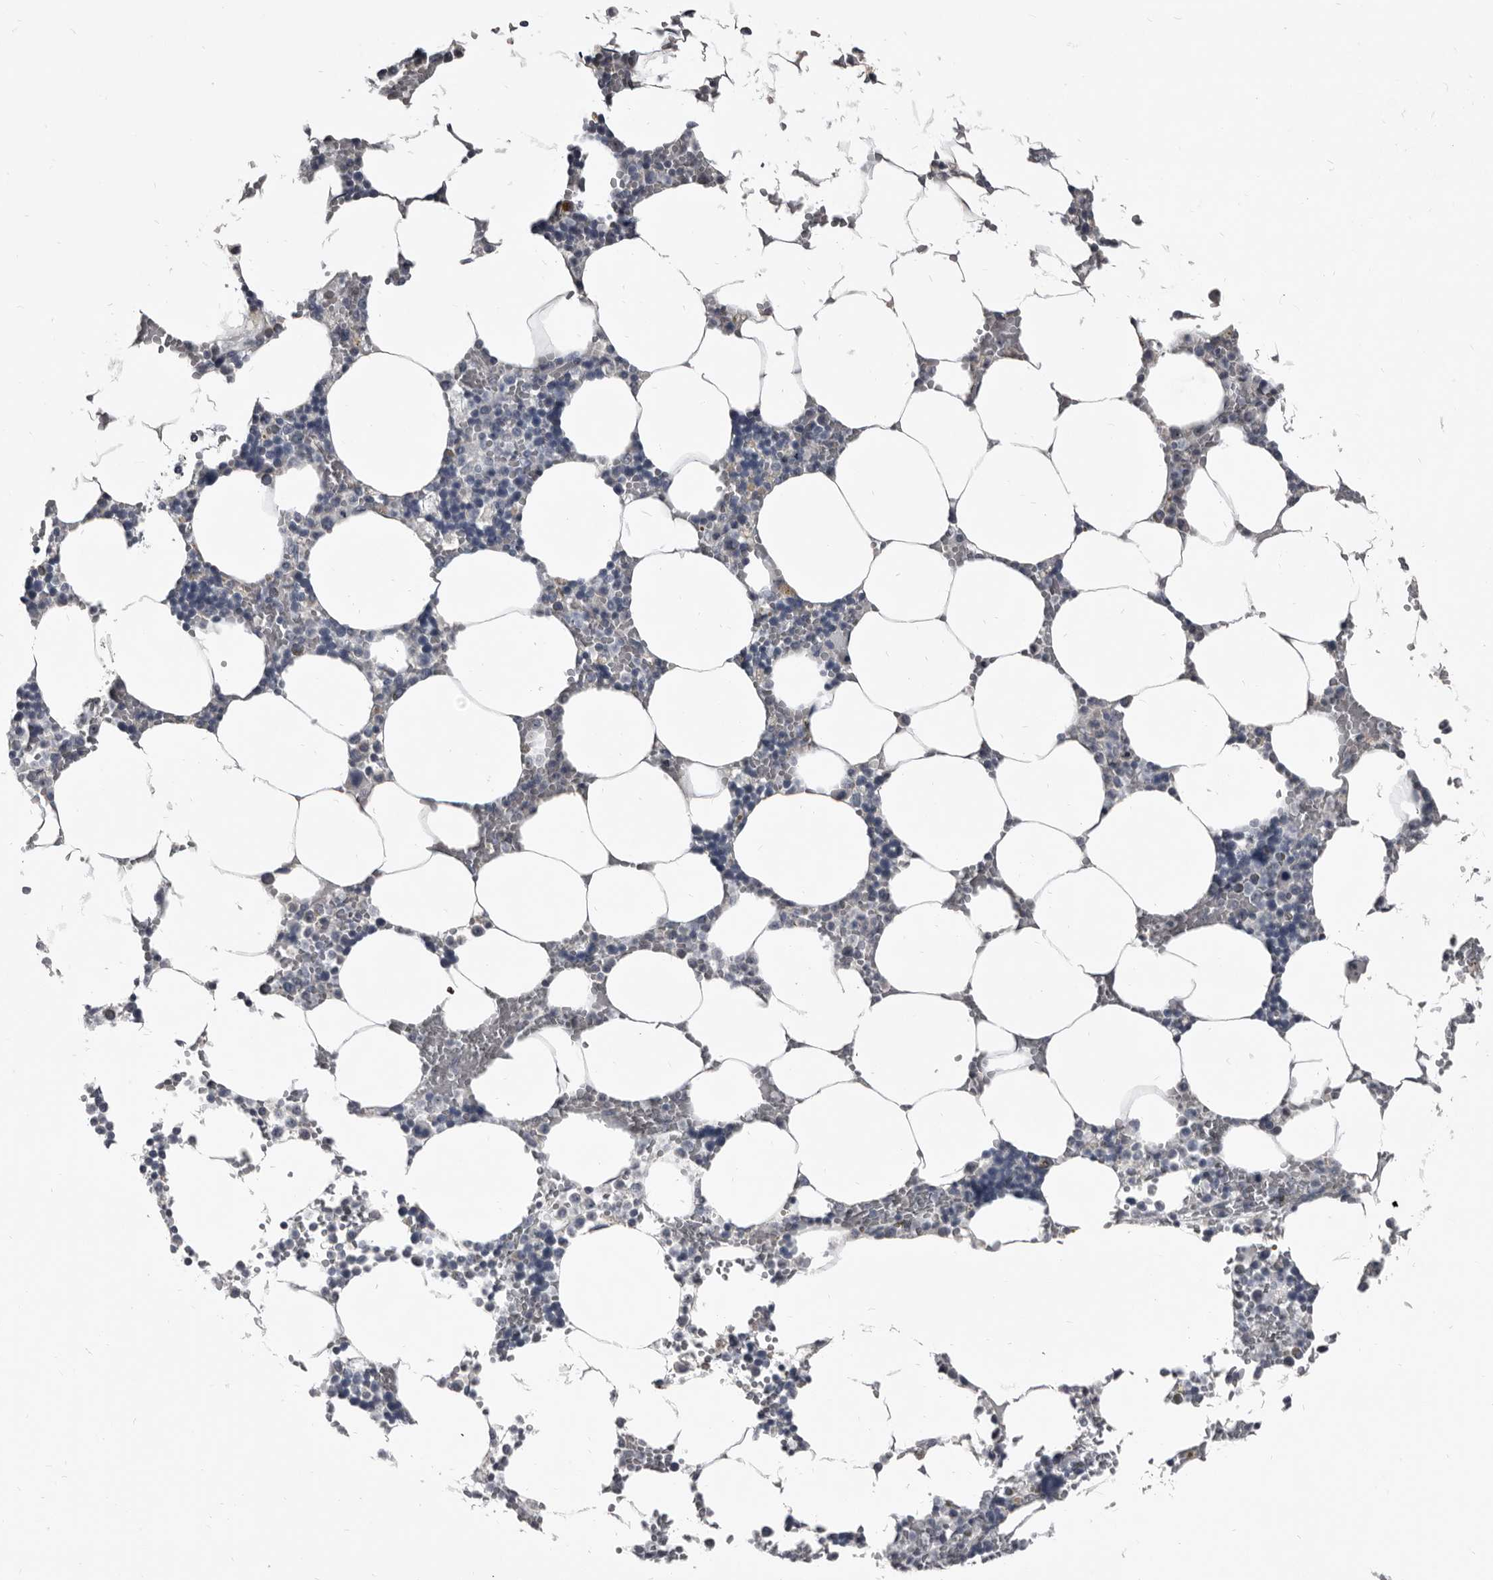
{"staining": {"intensity": "negative", "quantity": "none", "location": "none"}, "tissue": "bone marrow", "cell_type": "Hematopoietic cells", "image_type": "normal", "snomed": [{"axis": "morphology", "description": "Normal tissue, NOS"}, {"axis": "topography", "description": "Bone marrow"}], "caption": "IHC micrograph of benign human bone marrow stained for a protein (brown), which reveals no expression in hematopoietic cells.", "gene": "GREB1", "patient": {"sex": "male", "age": 70}}